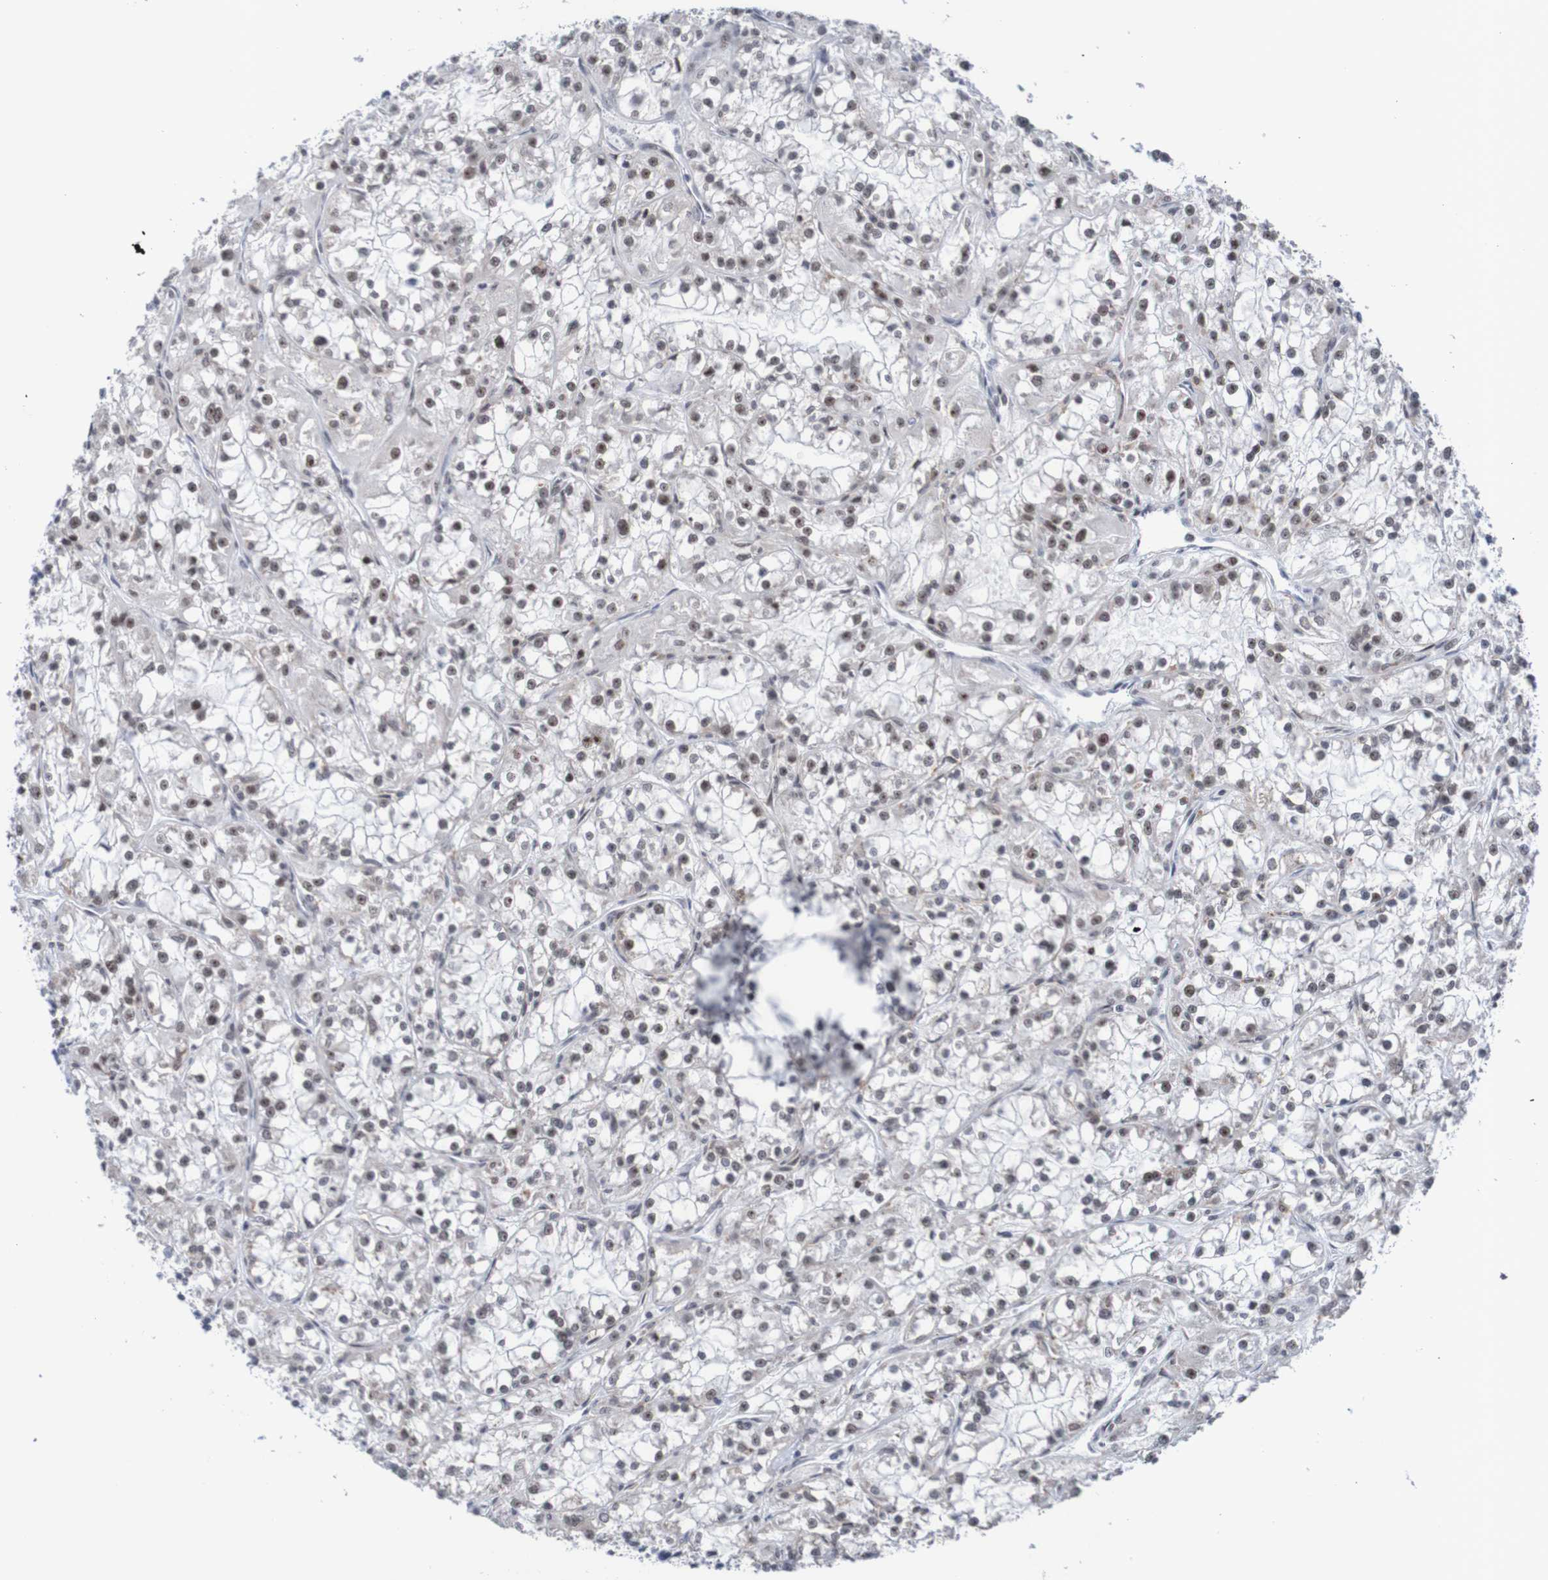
{"staining": {"intensity": "weak", "quantity": "<25%", "location": "nuclear"}, "tissue": "renal cancer", "cell_type": "Tumor cells", "image_type": "cancer", "snomed": [{"axis": "morphology", "description": "Adenocarcinoma, NOS"}, {"axis": "topography", "description": "Kidney"}], "caption": "A histopathology image of renal adenocarcinoma stained for a protein displays no brown staining in tumor cells.", "gene": "CDC5L", "patient": {"sex": "female", "age": 52}}